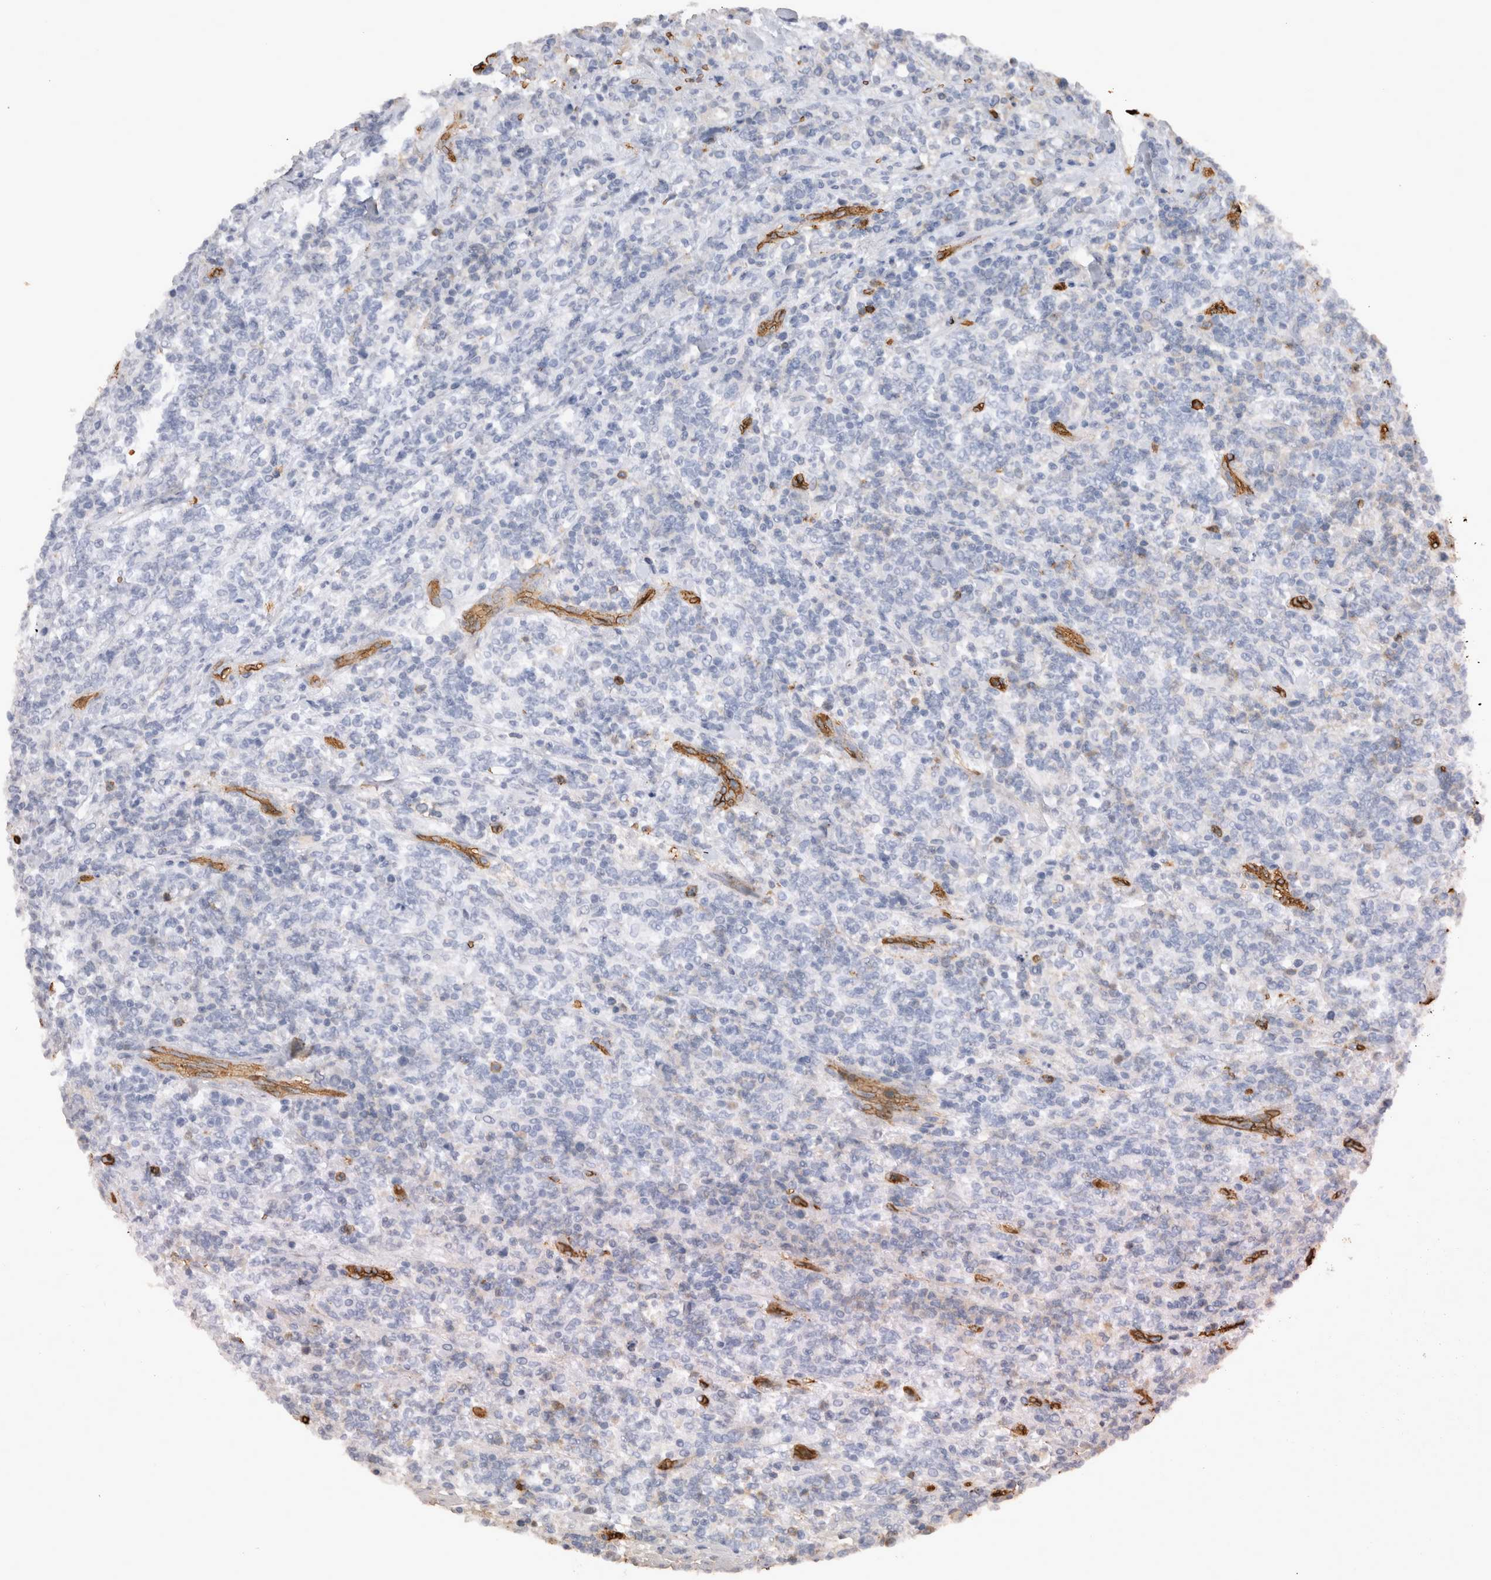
{"staining": {"intensity": "negative", "quantity": "none", "location": "none"}, "tissue": "lymphoma", "cell_type": "Tumor cells", "image_type": "cancer", "snomed": [{"axis": "morphology", "description": "Malignant lymphoma, non-Hodgkin's type, High grade"}, {"axis": "topography", "description": "Soft tissue"}], "caption": "This is an IHC histopathology image of human high-grade malignant lymphoma, non-Hodgkin's type. There is no positivity in tumor cells.", "gene": "IL17RC", "patient": {"sex": "male", "age": 18}}